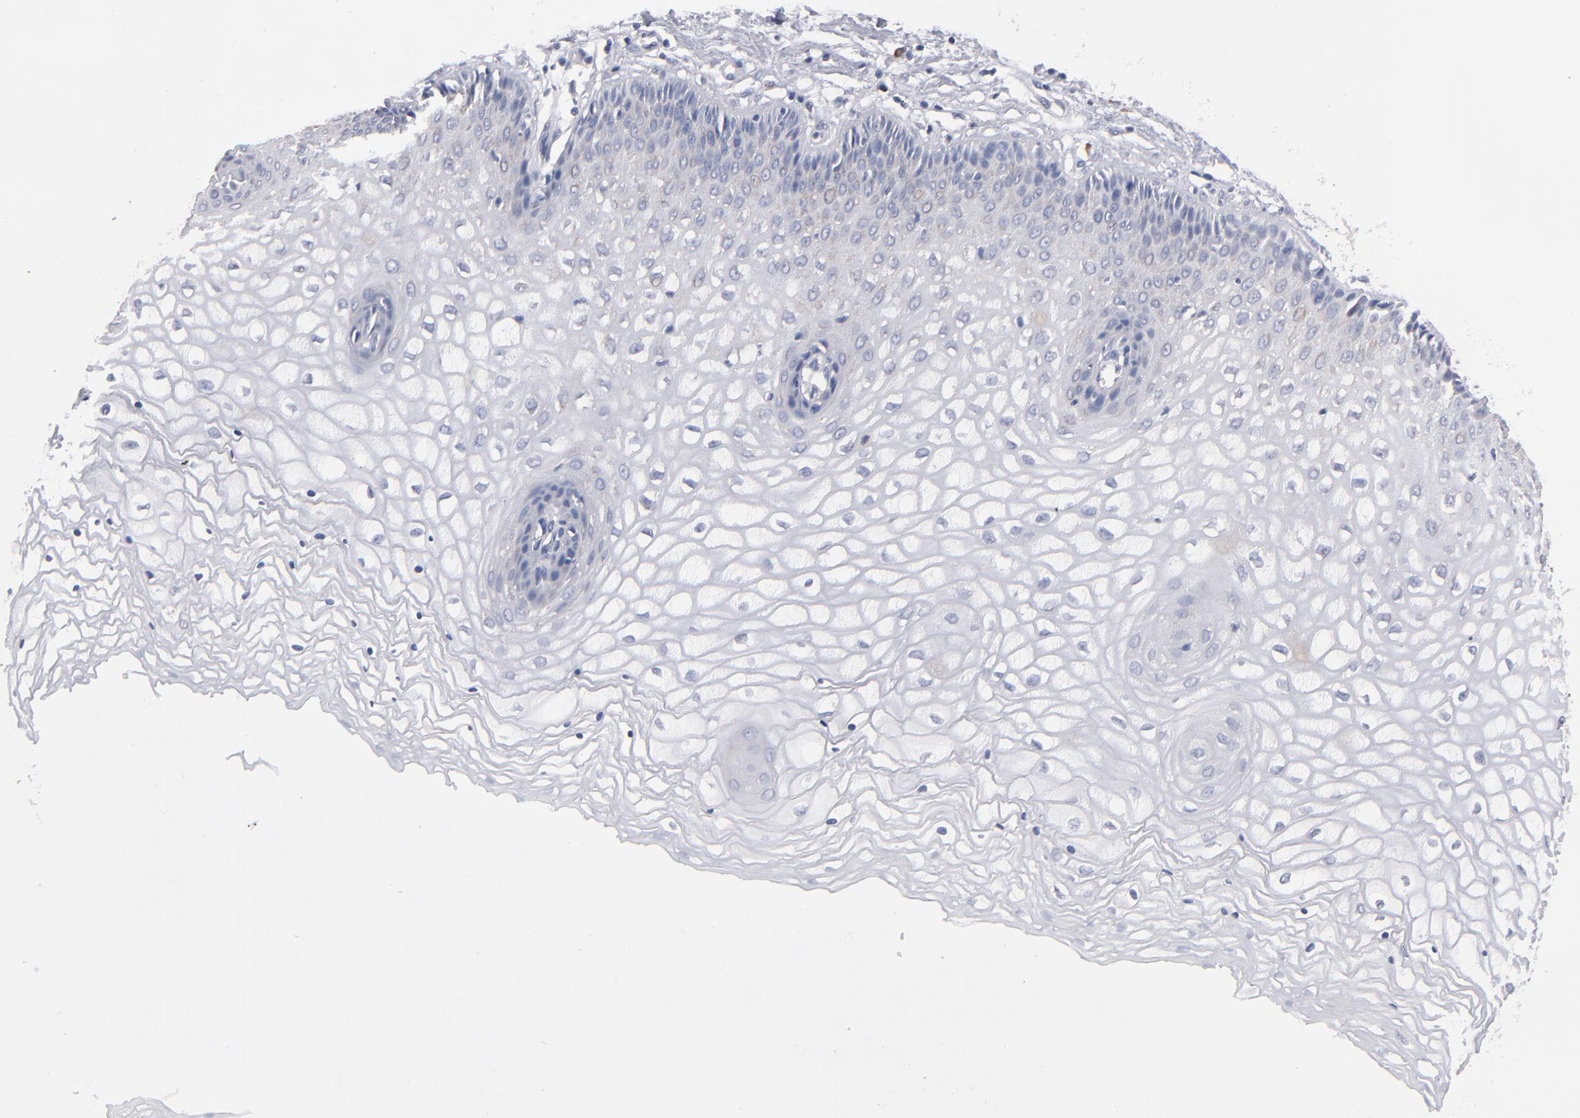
{"staining": {"intensity": "weak", "quantity": "<25%", "location": "cytoplasmic/membranous"}, "tissue": "vagina", "cell_type": "Squamous epithelial cells", "image_type": "normal", "snomed": [{"axis": "morphology", "description": "Normal tissue, NOS"}, {"axis": "topography", "description": "Vagina"}], "caption": "Immunohistochemistry of unremarkable vagina demonstrates no staining in squamous epithelial cells.", "gene": "CCDC80", "patient": {"sex": "female", "age": 34}}